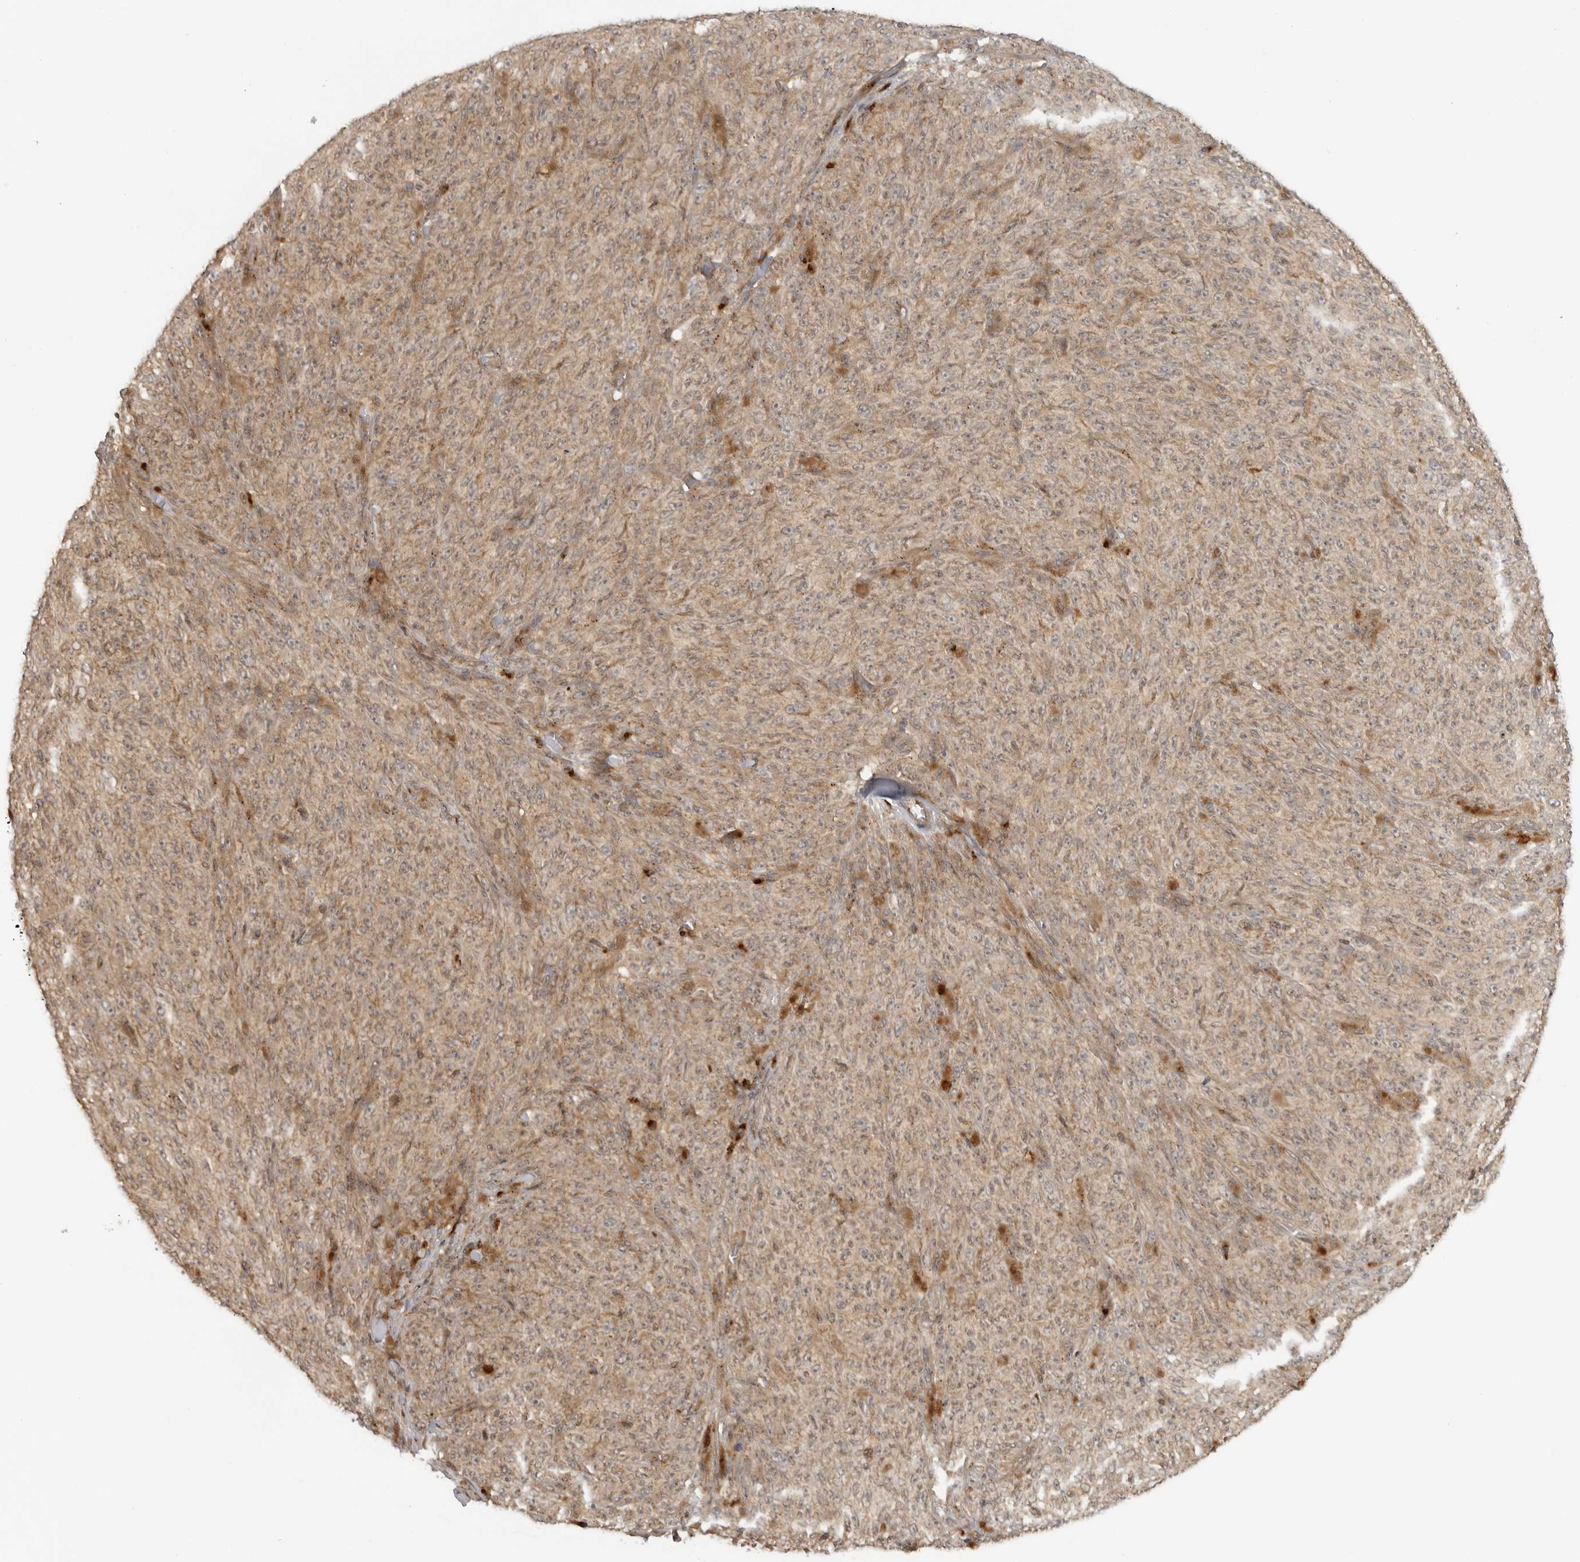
{"staining": {"intensity": "weak", "quantity": ">75%", "location": "cytoplasmic/membranous"}, "tissue": "melanoma", "cell_type": "Tumor cells", "image_type": "cancer", "snomed": [{"axis": "morphology", "description": "Malignant melanoma, NOS"}, {"axis": "topography", "description": "Skin"}], "caption": "Protein staining by immunohistochemistry (IHC) demonstrates weak cytoplasmic/membranous positivity in about >75% of tumor cells in melanoma.", "gene": "COPA", "patient": {"sex": "female", "age": 82}}